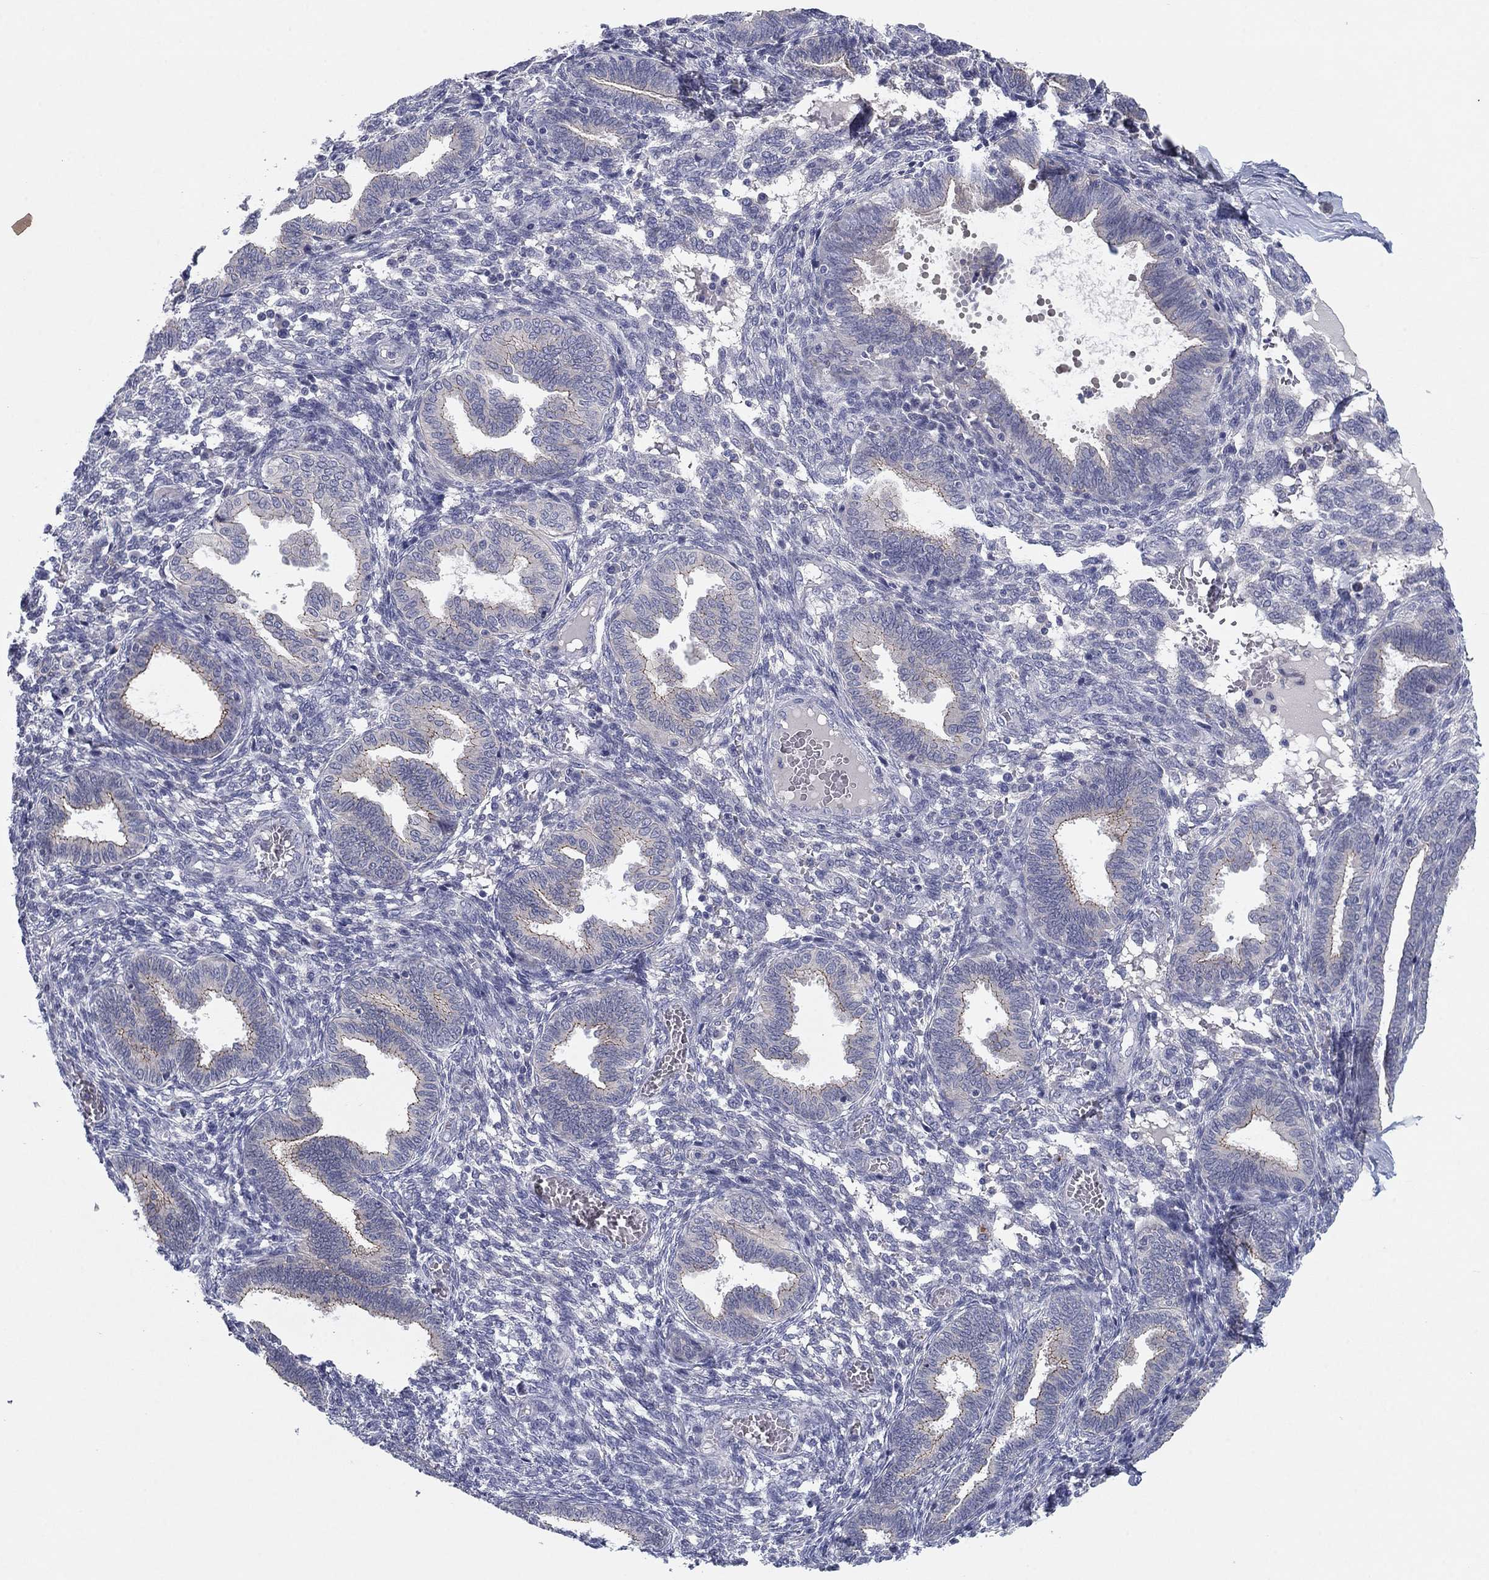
{"staining": {"intensity": "negative", "quantity": "none", "location": "none"}, "tissue": "endometrium", "cell_type": "Cells in endometrial stroma", "image_type": "normal", "snomed": [{"axis": "morphology", "description": "Normal tissue, NOS"}, {"axis": "topography", "description": "Endometrium"}], "caption": "This is an IHC image of benign endometrium. There is no positivity in cells in endometrial stroma.", "gene": "CNTNAP4", "patient": {"sex": "female", "age": 42}}